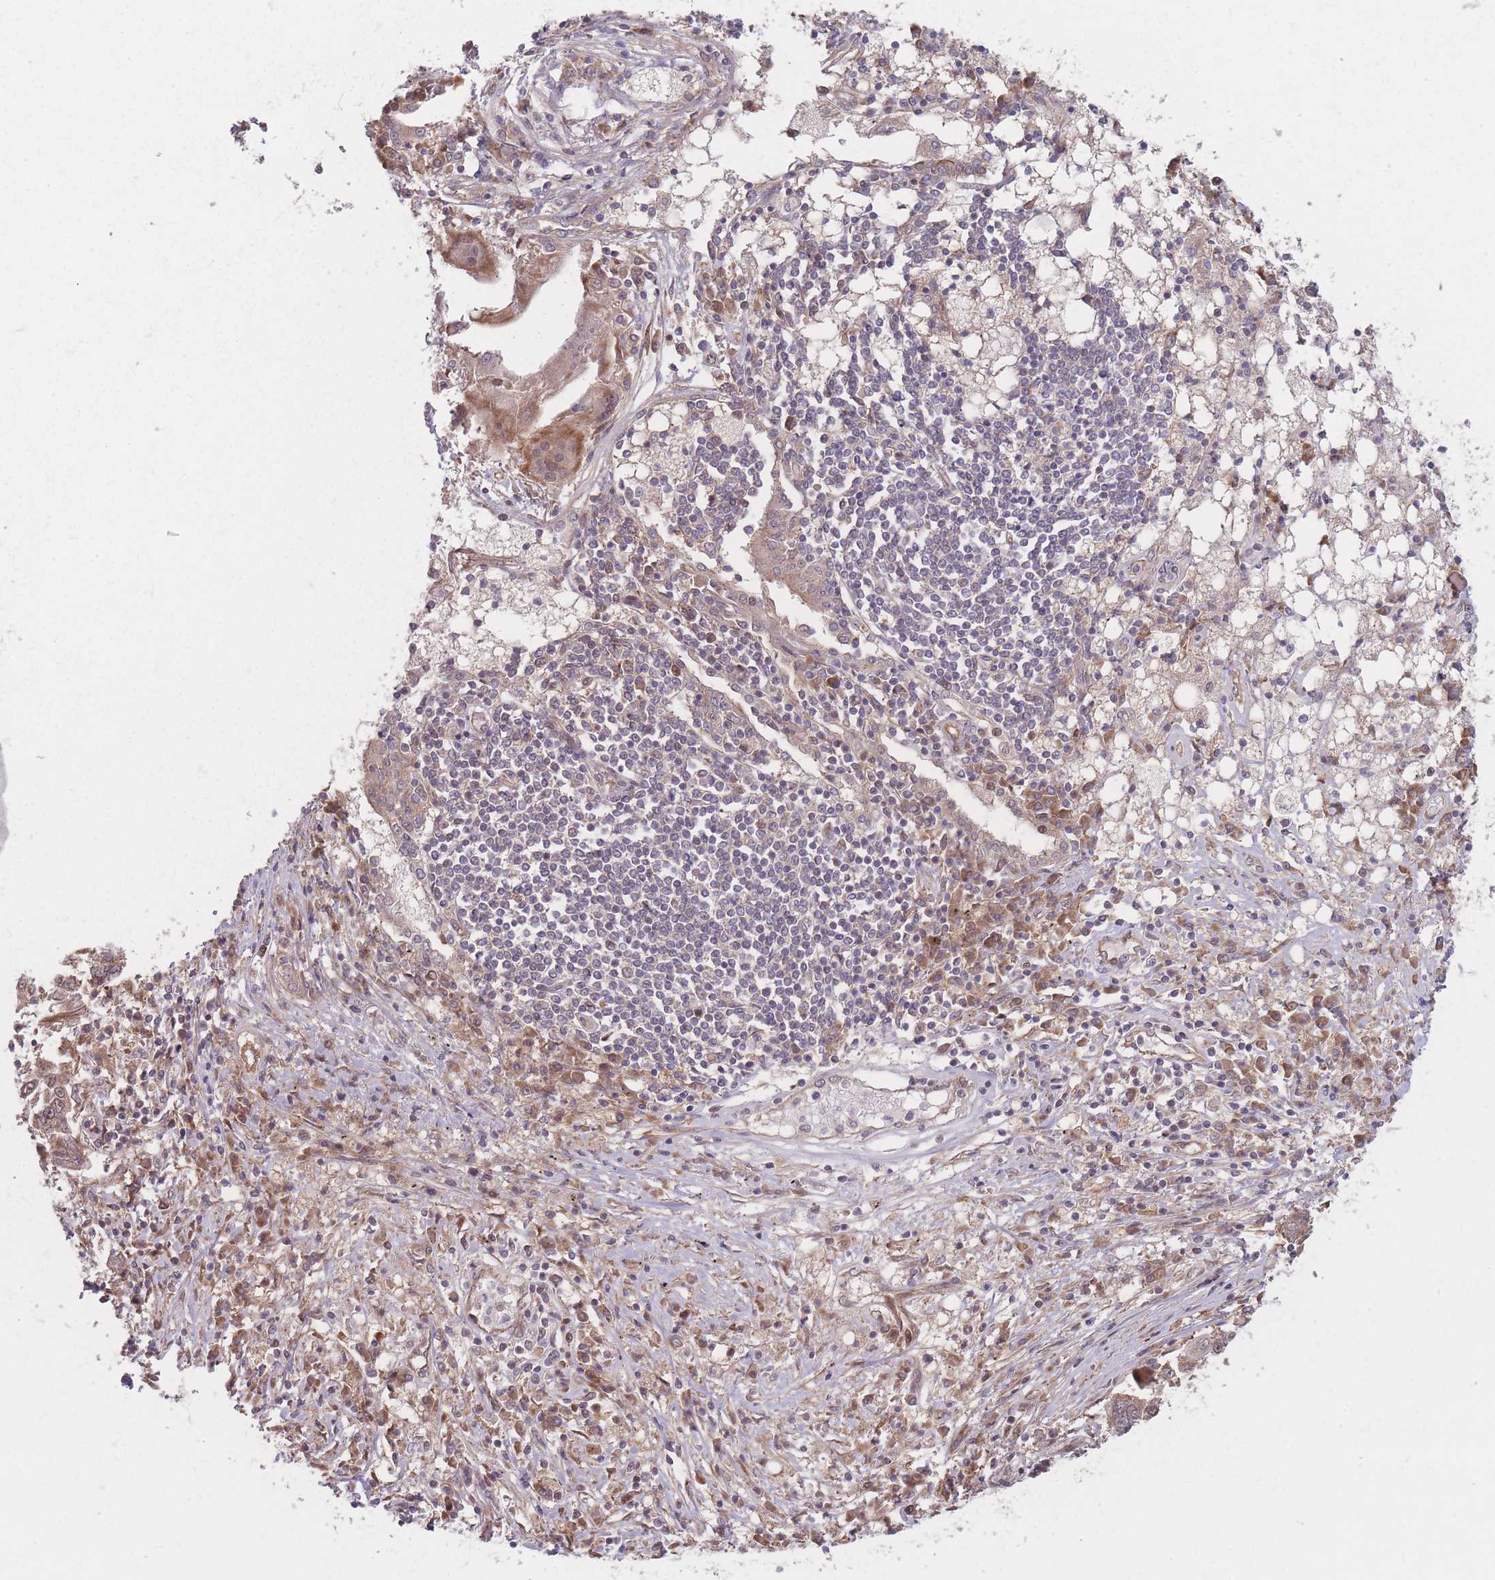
{"staining": {"intensity": "moderate", "quantity": "<25%", "location": "cytoplasmic/membranous"}, "tissue": "lung cancer", "cell_type": "Tumor cells", "image_type": "cancer", "snomed": [{"axis": "morphology", "description": "Squamous cell carcinoma, NOS"}, {"axis": "topography", "description": "Lung"}], "caption": "Moderate cytoplasmic/membranous staining for a protein is present in about <25% of tumor cells of lung squamous cell carcinoma using IHC.", "gene": "RPS18", "patient": {"sex": "male", "age": 65}}